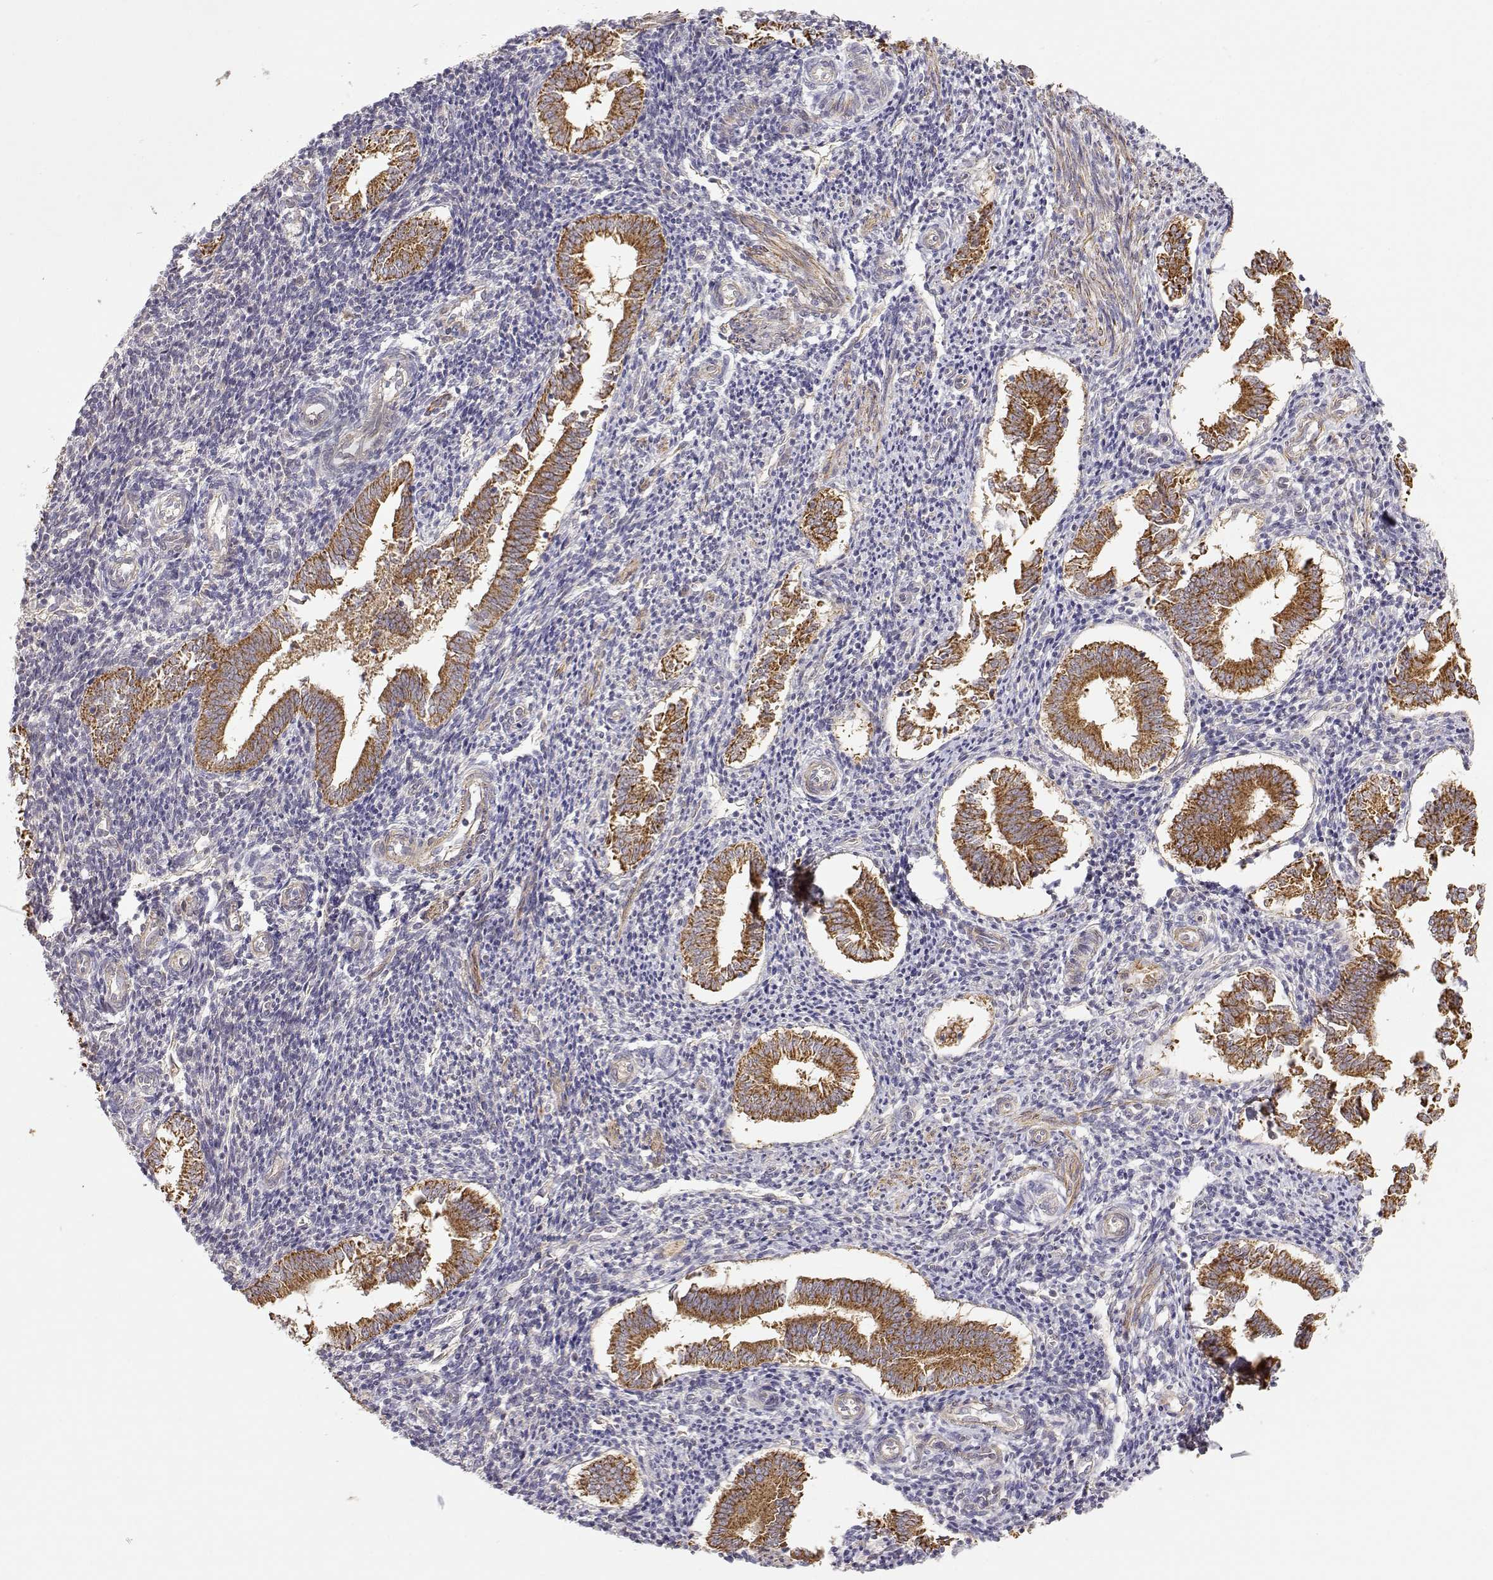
{"staining": {"intensity": "weak", "quantity": "<25%", "location": "cytoplasmic/membranous"}, "tissue": "endometrium", "cell_type": "Cells in endometrial stroma", "image_type": "normal", "snomed": [{"axis": "morphology", "description": "Normal tissue, NOS"}, {"axis": "topography", "description": "Endometrium"}], "caption": "Immunohistochemistry (IHC) micrograph of normal human endometrium stained for a protein (brown), which reveals no positivity in cells in endometrial stroma. Brightfield microscopy of immunohistochemistry stained with DAB (brown) and hematoxylin (blue), captured at high magnification.", "gene": "PAIP1", "patient": {"sex": "female", "age": 25}}